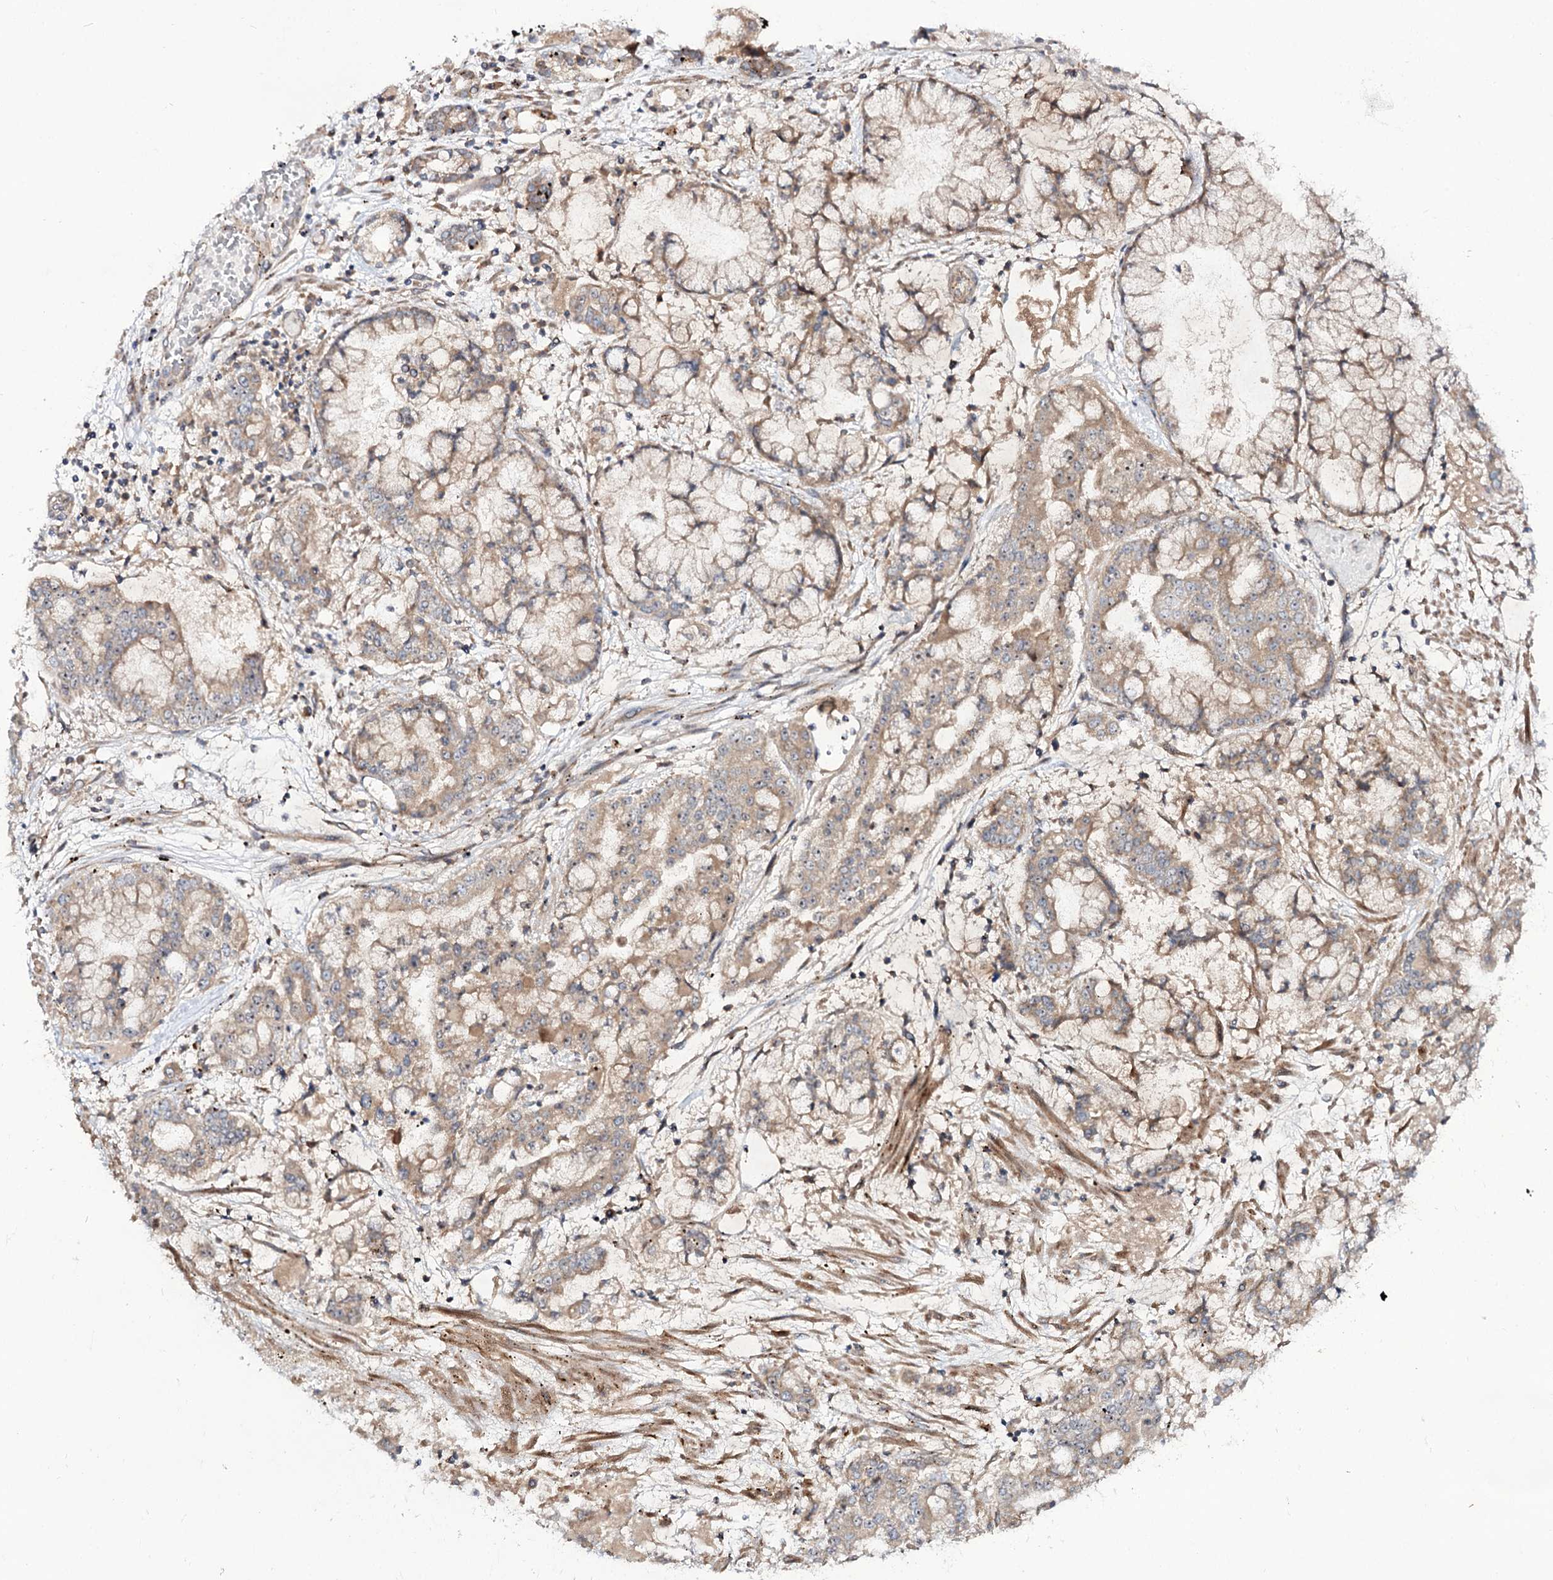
{"staining": {"intensity": "moderate", "quantity": ">75%", "location": "cytoplasmic/membranous"}, "tissue": "stomach cancer", "cell_type": "Tumor cells", "image_type": "cancer", "snomed": [{"axis": "morphology", "description": "Normal tissue, NOS"}, {"axis": "morphology", "description": "Adenocarcinoma, NOS"}, {"axis": "topography", "description": "Stomach, upper"}, {"axis": "topography", "description": "Stomach"}], "caption": "Immunohistochemical staining of stomach cancer (adenocarcinoma) shows medium levels of moderate cytoplasmic/membranous protein staining in approximately >75% of tumor cells. (DAB (3,3'-diaminobenzidine) = brown stain, brightfield microscopy at high magnification).", "gene": "C11orf80", "patient": {"sex": "male", "age": 76}}